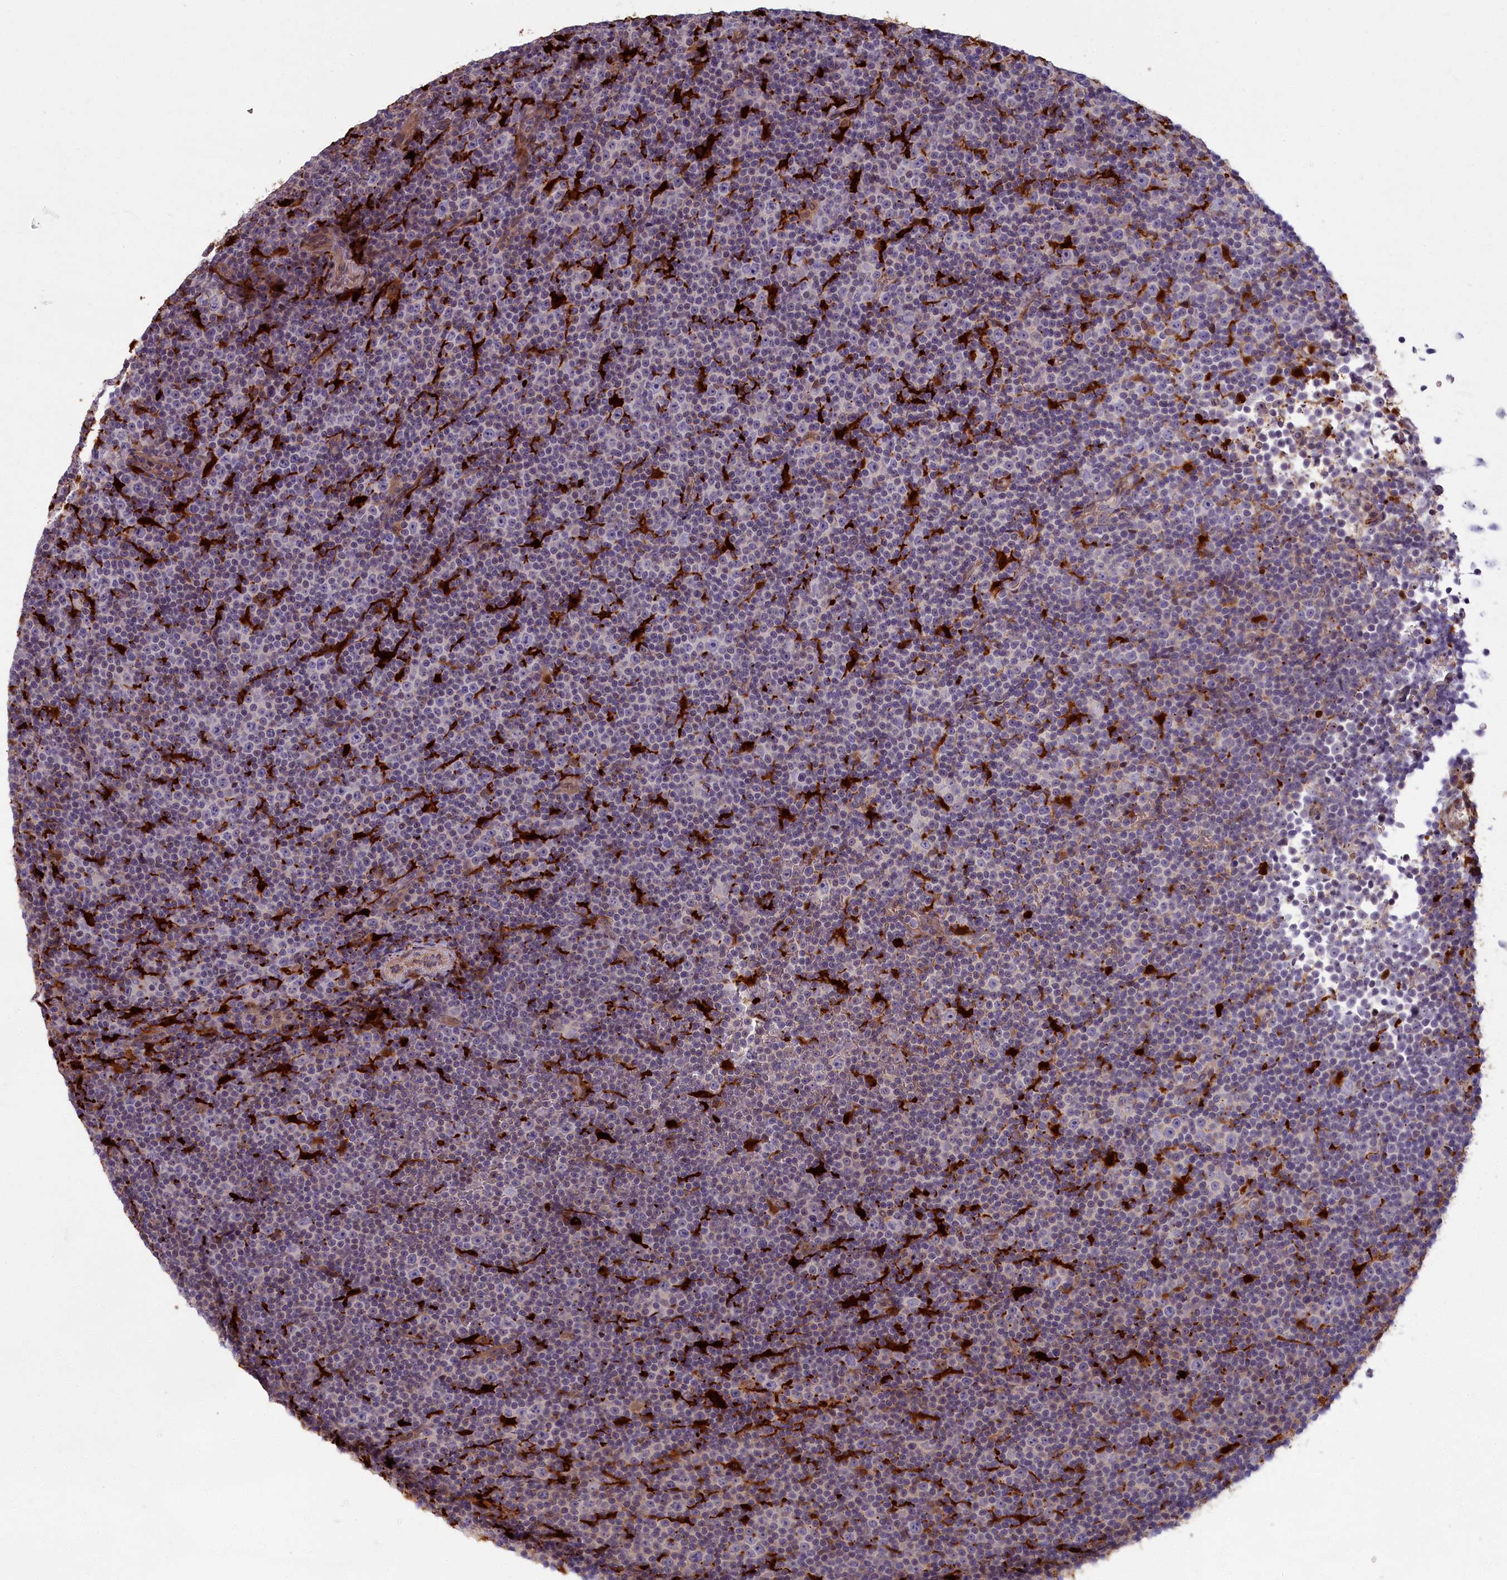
{"staining": {"intensity": "negative", "quantity": "none", "location": "none"}, "tissue": "lymphoma", "cell_type": "Tumor cells", "image_type": "cancer", "snomed": [{"axis": "morphology", "description": "Malignant lymphoma, non-Hodgkin's type, Low grade"}, {"axis": "topography", "description": "Lymph node"}], "caption": "A histopathology image of human low-grade malignant lymphoma, non-Hodgkin's type is negative for staining in tumor cells. (DAB (3,3'-diaminobenzidine) immunohistochemistry with hematoxylin counter stain).", "gene": "BLVRB", "patient": {"sex": "female", "age": 67}}